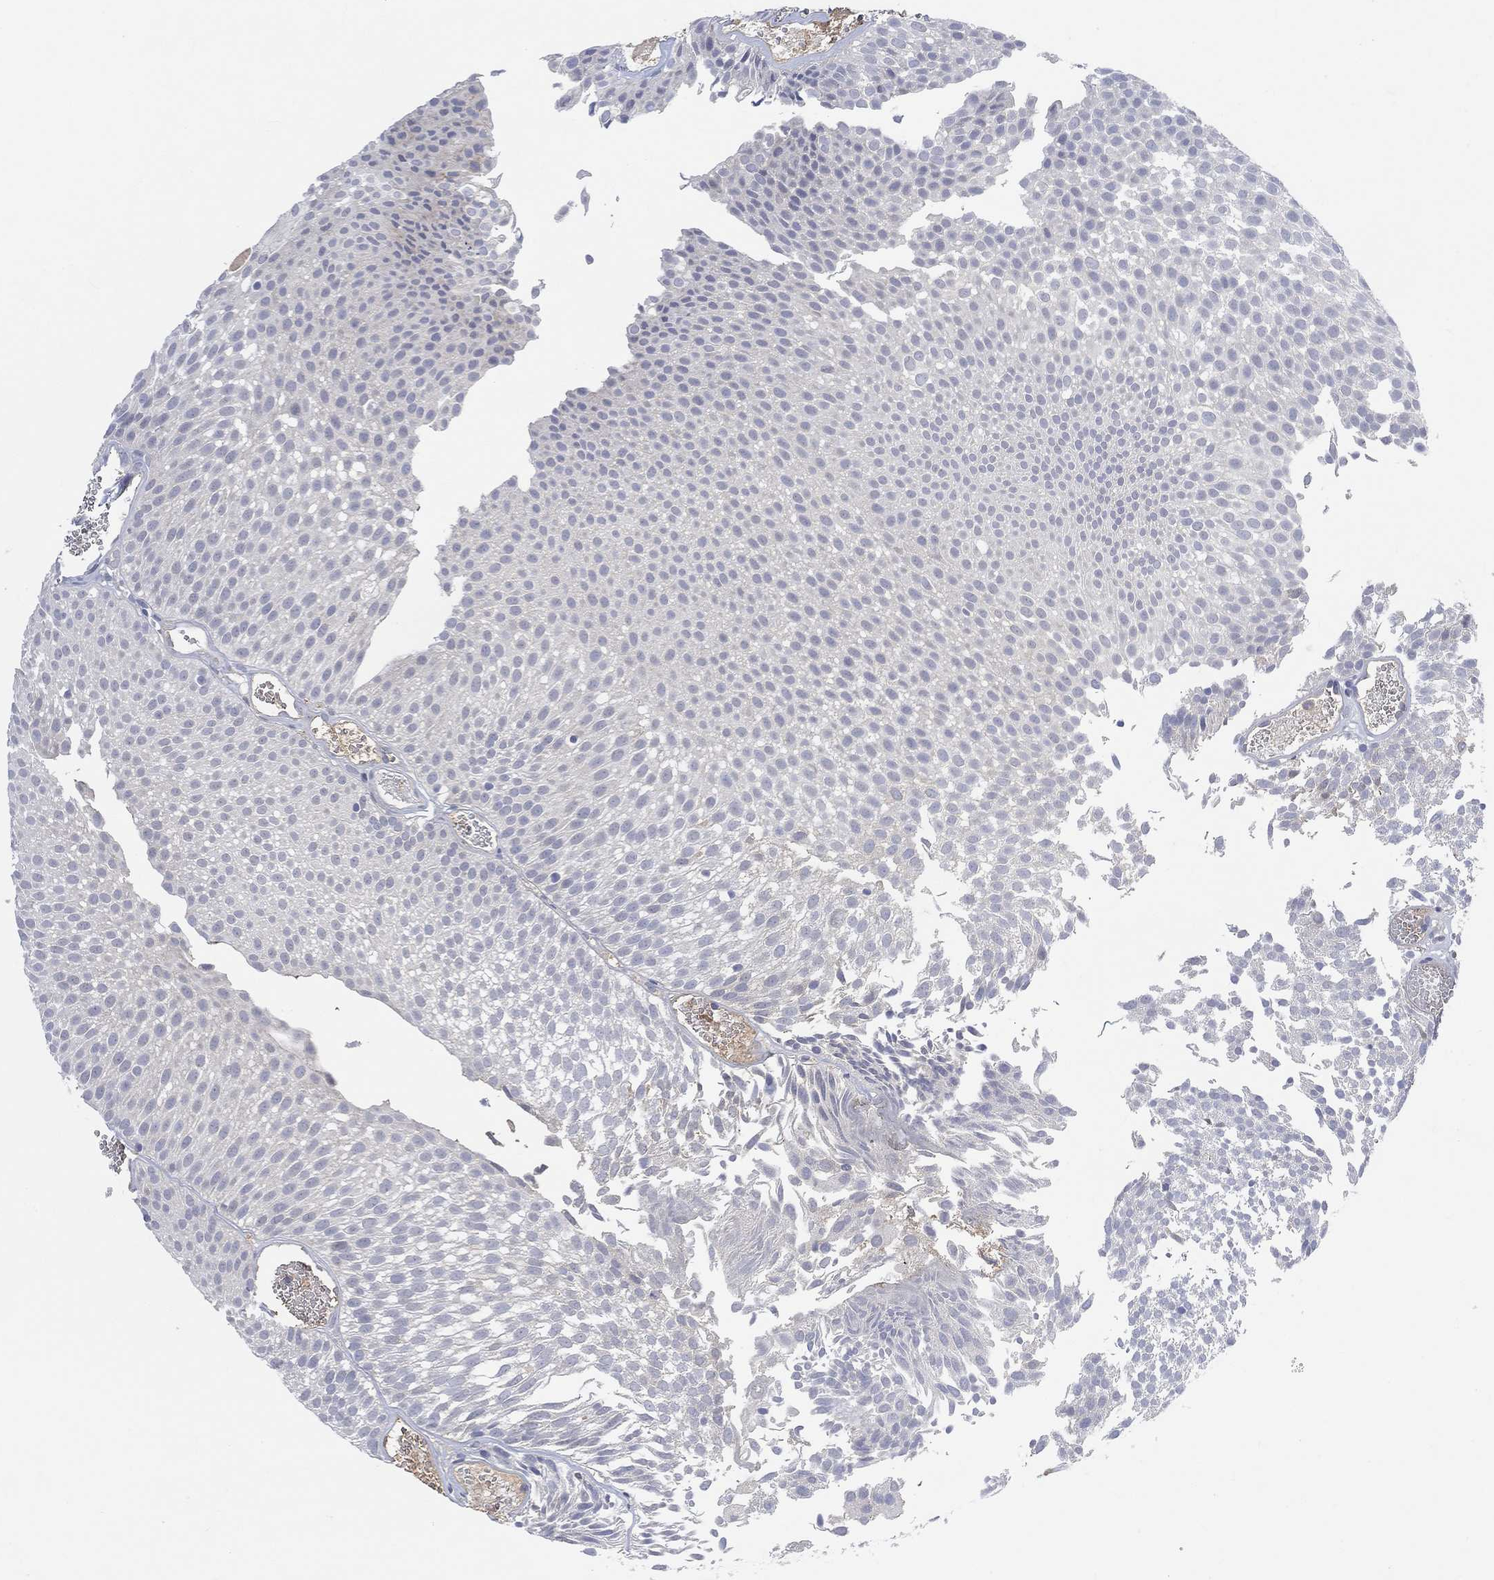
{"staining": {"intensity": "negative", "quantity": "none", "location": "none"}, "tissue": "urothelial cancer", "cell_type": "Tumor cells", "image_type": "cancer", "snomed": [{"axis": "morphology", "description": "Urothelial carcinoma, Low grade"}, {"axis": "topography", "description": "Urinary bladder"}], "caption": "The micrograph displays no significant positivity in tumor cells of low-grade urothelial carcinoma.", "gene": "MSTN", "patient": {"sex": "male", "age": 52}}